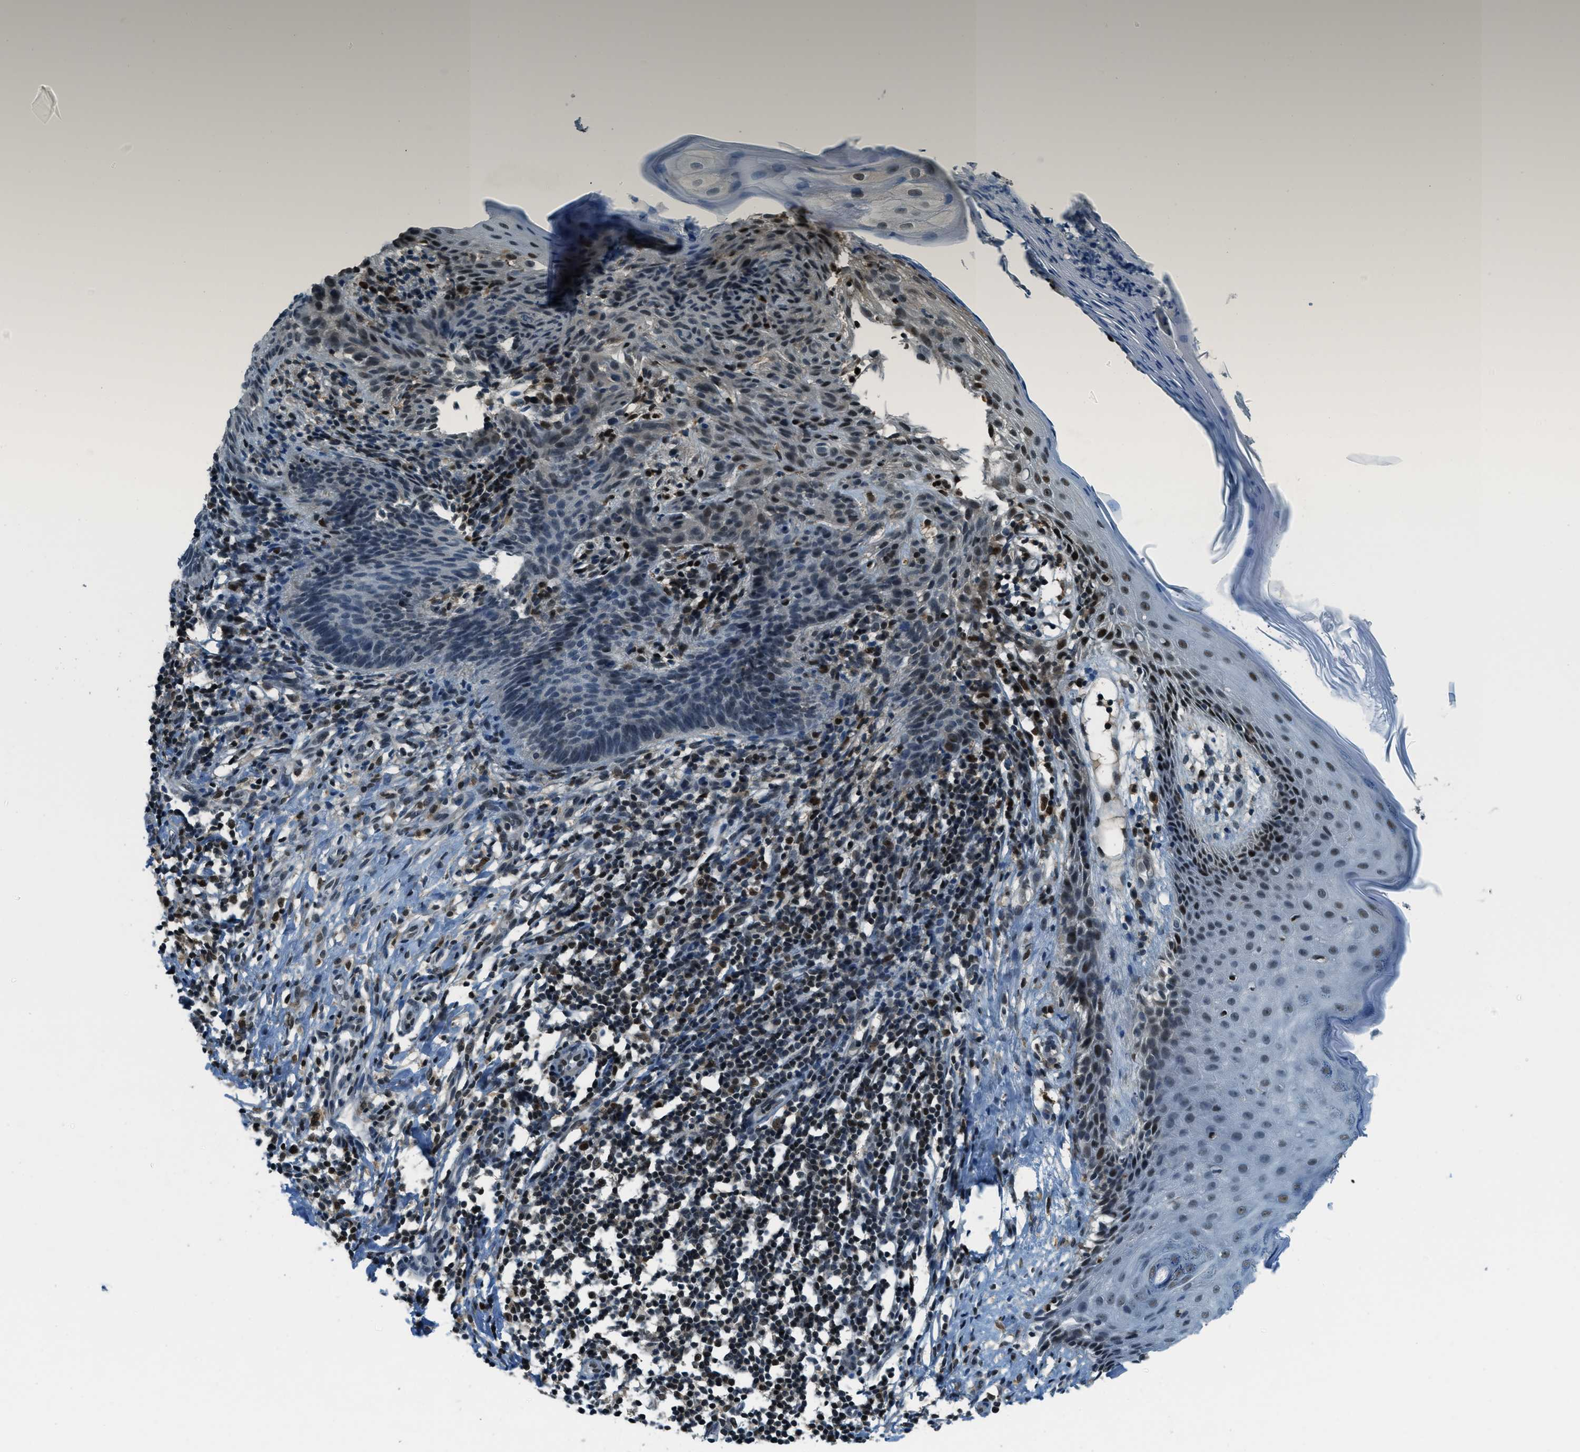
{"staining": {"intensity": "moderate", "quantity": "<25%", "location": "nuclear"}, "tissue": "skin cancer", "cell_type": "Tumor cells", "image_type": "cancer", "snomed": [{"axis": "morphology", "description": "Basal cell carcinoma"}, {"axis": "topography", "description": "Skin"}], "caption": "IHC photomicrograph of human skin basal cell carcinoma stained for a protein (brown), which shows low levels of moderate nuclear staining in approximately <25% of tumor cells.", "gene": "OGFR", "patient": {"sex": "male", "age": 60}}